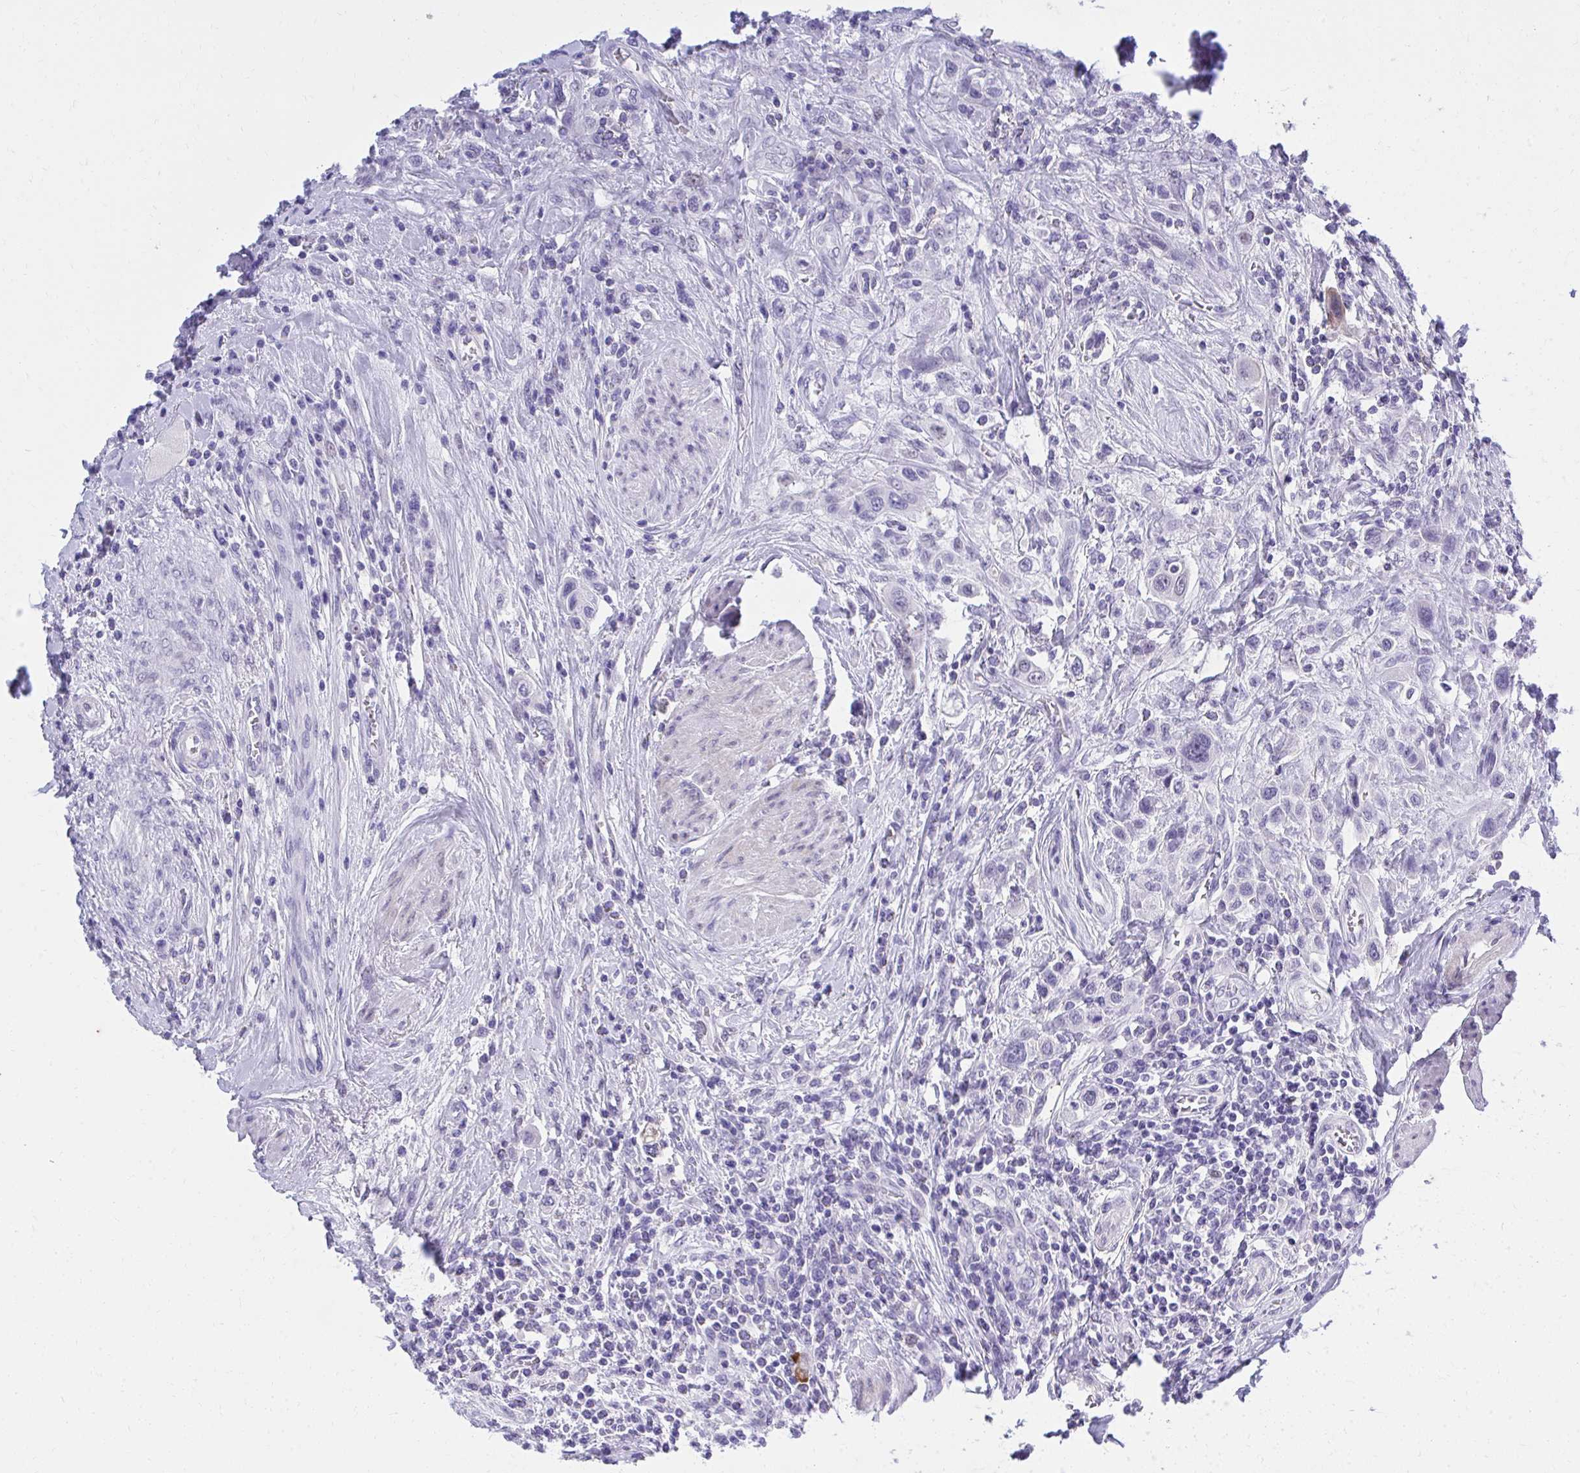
{"staining": {"intensity": "negative", "quantity": "none", "location": "none"}, "tissue": "urothelial cancer", "cell_type": "Tumor cells", "image_type": "cancer", "snomed": [{"axis": "morphology", "description": "Urothelial carcinoma, High grade"}, {"axis": "topography", "description": "Urinary bladder"}], "caption": "Tumor cells are negative for brown protein staining in urothelial carcinoma (high-grade).", "gene": "KLK1", "patient": {"sex": "male", "age": 50}}